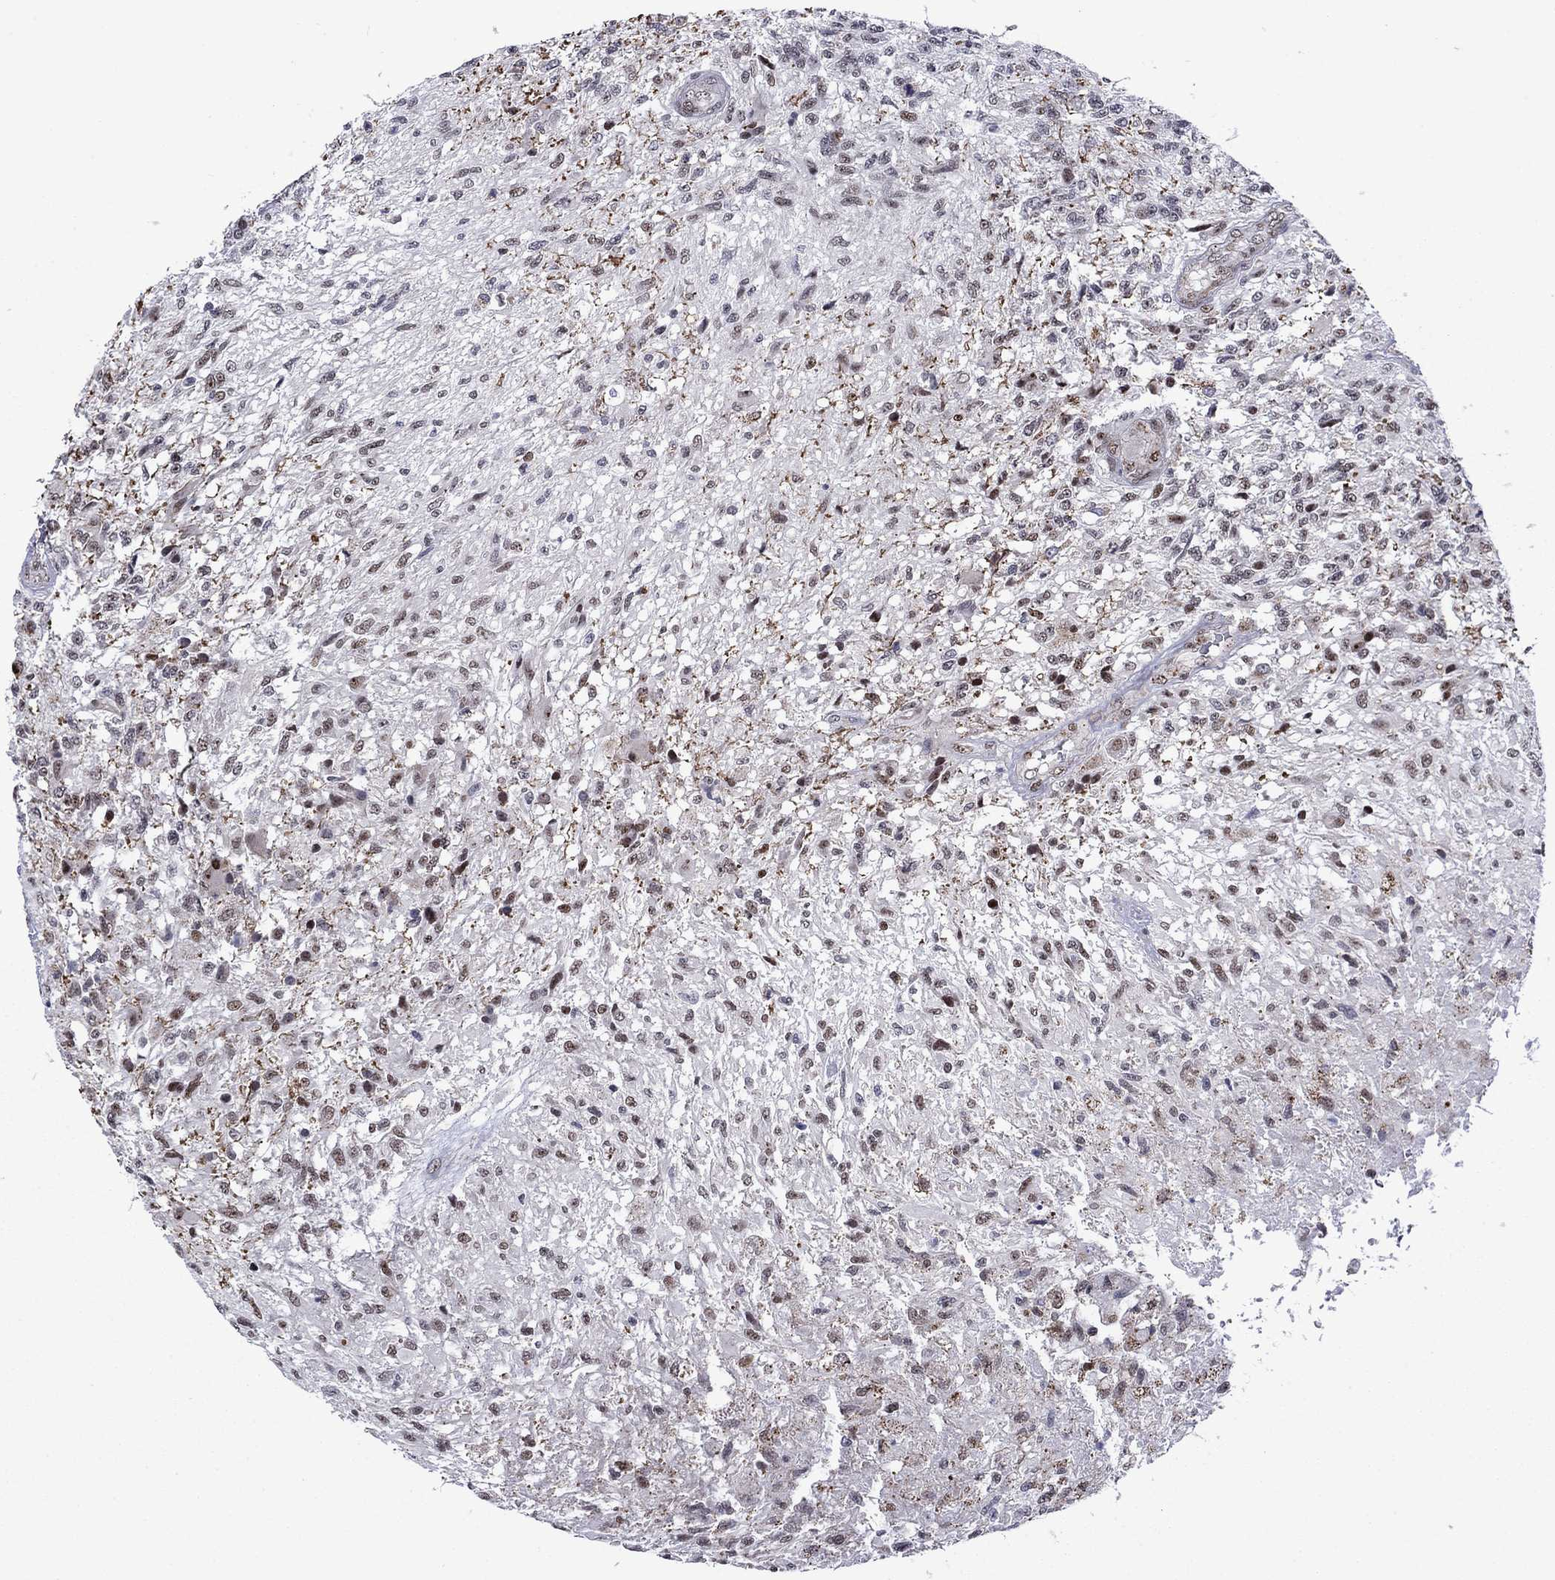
{"staining": {"intensity": "moderate", "quantity": "<25%", "location": "nuclear"}, "tissue": "glioma", "cell_type": "Tumor cells", "image_type": "cancer", "snomed": [{"axis": "morphology", "description": "Glioma, malignant, High grade"}, {"axis": "topography", "description": "Brain"}], "caption": "About <25% of tumor cells in malignant high-grade glioma show moderate nuclear protein positivity as visualized by brown immunohistochemical staining.", "gene": "SURF2", "patient": {"sex": "male", "age": 56}}